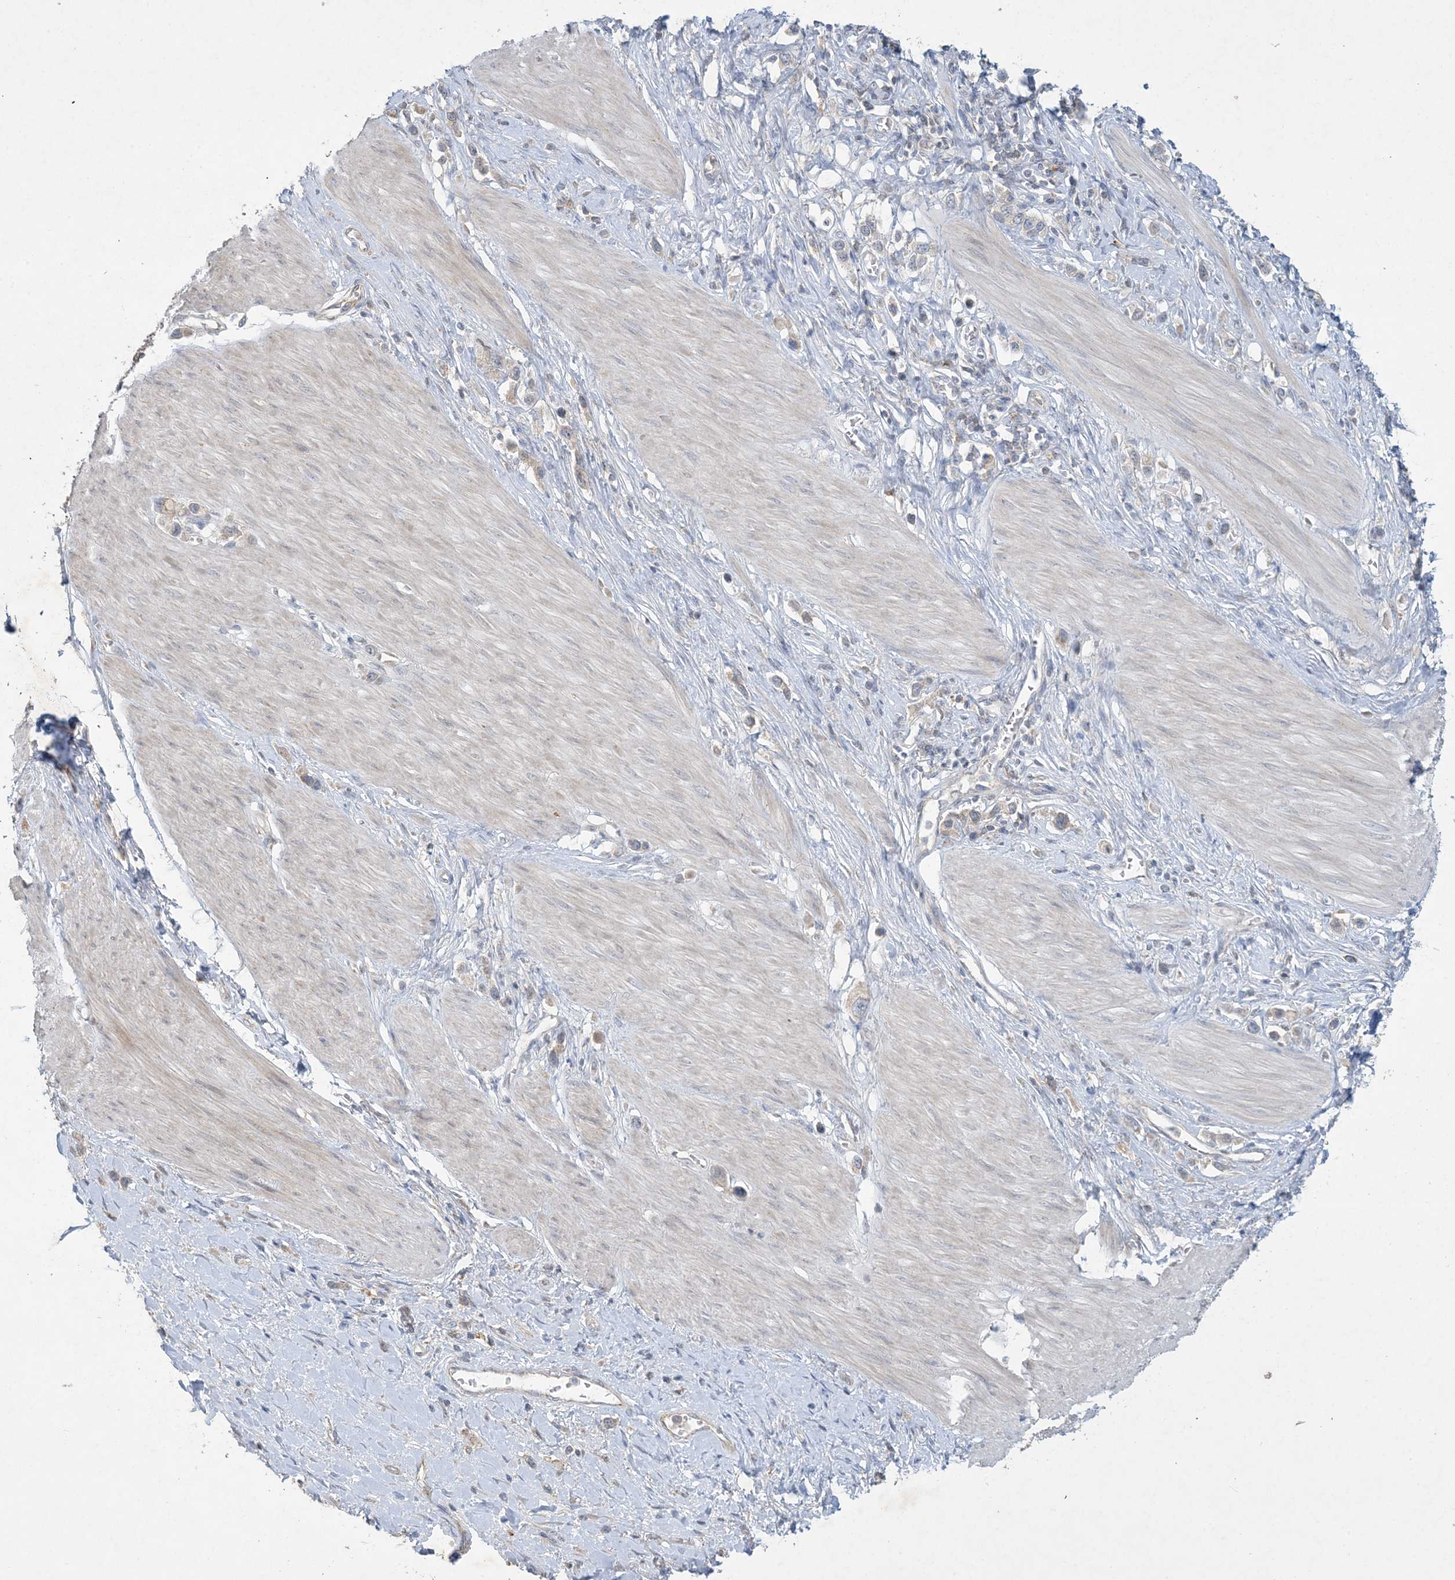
{"staining": {"intensity": "weak", "quantity": "25%-75%", "location": "cytoplasmic/membranous"}, "tissue": "stomach cancer", "cell_type": "Tumor cells", "image_type": "cancer", "snomed": [{"axis": "morphology", "description": "Adenocarcinoma, NOS"}, {"axis": "topography", "description": "Stomach"}], "caption": "Protein staining of stomach adenocarcinoma tissue shows weak cytoplasmic/membranous staining in about 25%-75% of tumor cells. Using DAB (brown) and hematoxylin (blue) stains, captured at high magnification using brightfield microscopy.", "gene": "MRPS18A", "patient": {"sex": "female", "age": 65}}